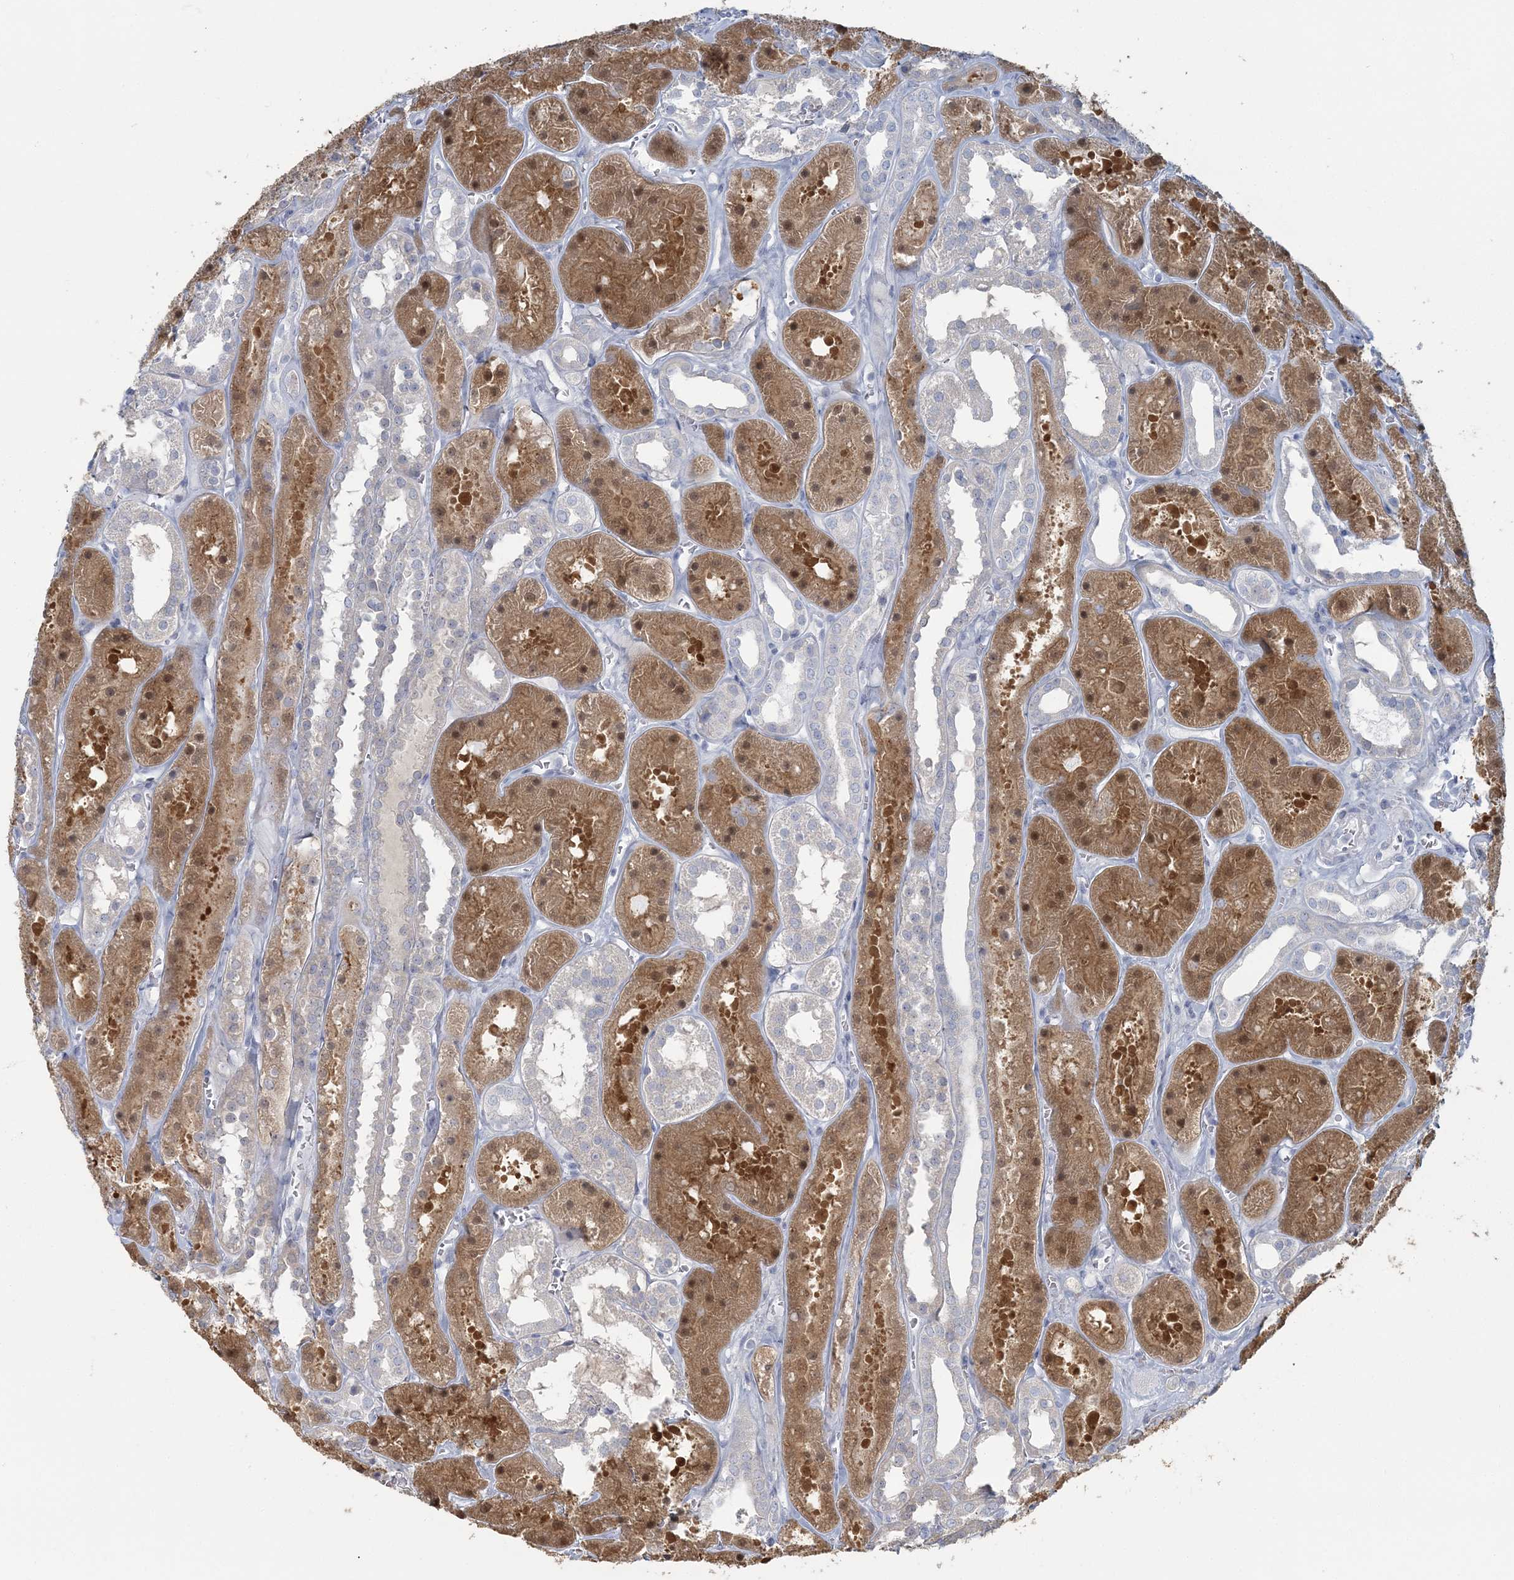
{"staining": {"intensity": "negative", "quantity": "none", "location": "none"}, "tissue": "kidney", "cell_type": "Cells in glomeruli", "image_type": "normal", "snomed": [{"axis": "morphology", "description": "Normal tissue, NOS"}, {"axis": "topography", "description": "Kidney"}], "caption": "The image displays no significant staining in cells in glomeruli of kidney.", "gene": "CMBL", "patient": {"sex": "female", "age": 41}}